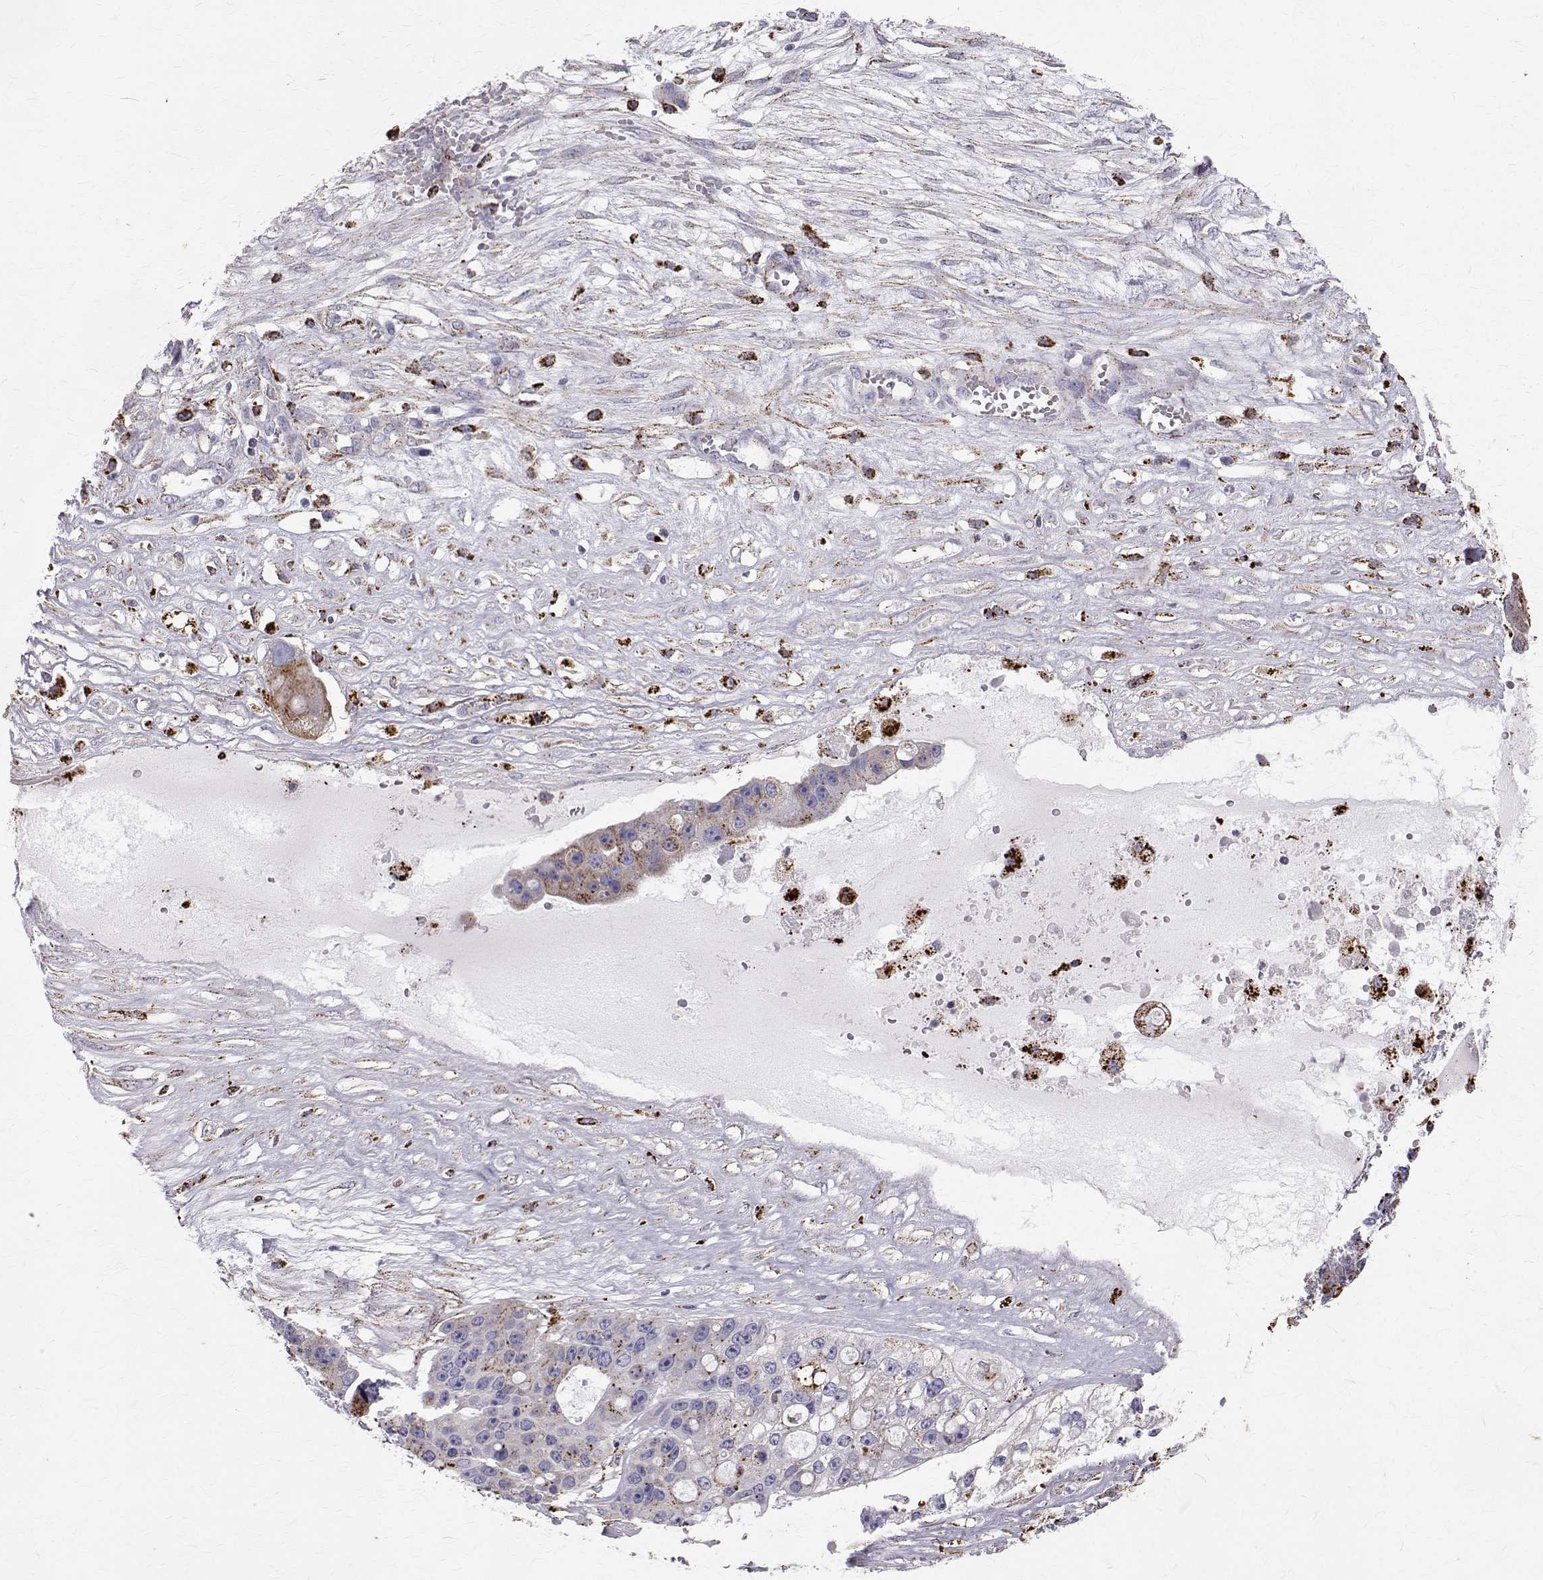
{"staining": {"intensity": "negative", "quantity": "none", "location": "none"}, "tissue": "ovarian cancer", "cell_type": "Tumor cells", "image_type": "cancer", "snomed": [{"axis": "morphology", "description": "Cystadenocarcinoma, serous, NOS"}, {"axis": "topography", "description": "Ovary"}], "caption": "Tumor cells show no significant staining in serous cystadenocarcinoma (ovarian).", "gene": "TPP1", "patient": {"sex": "female", "age": 56}}